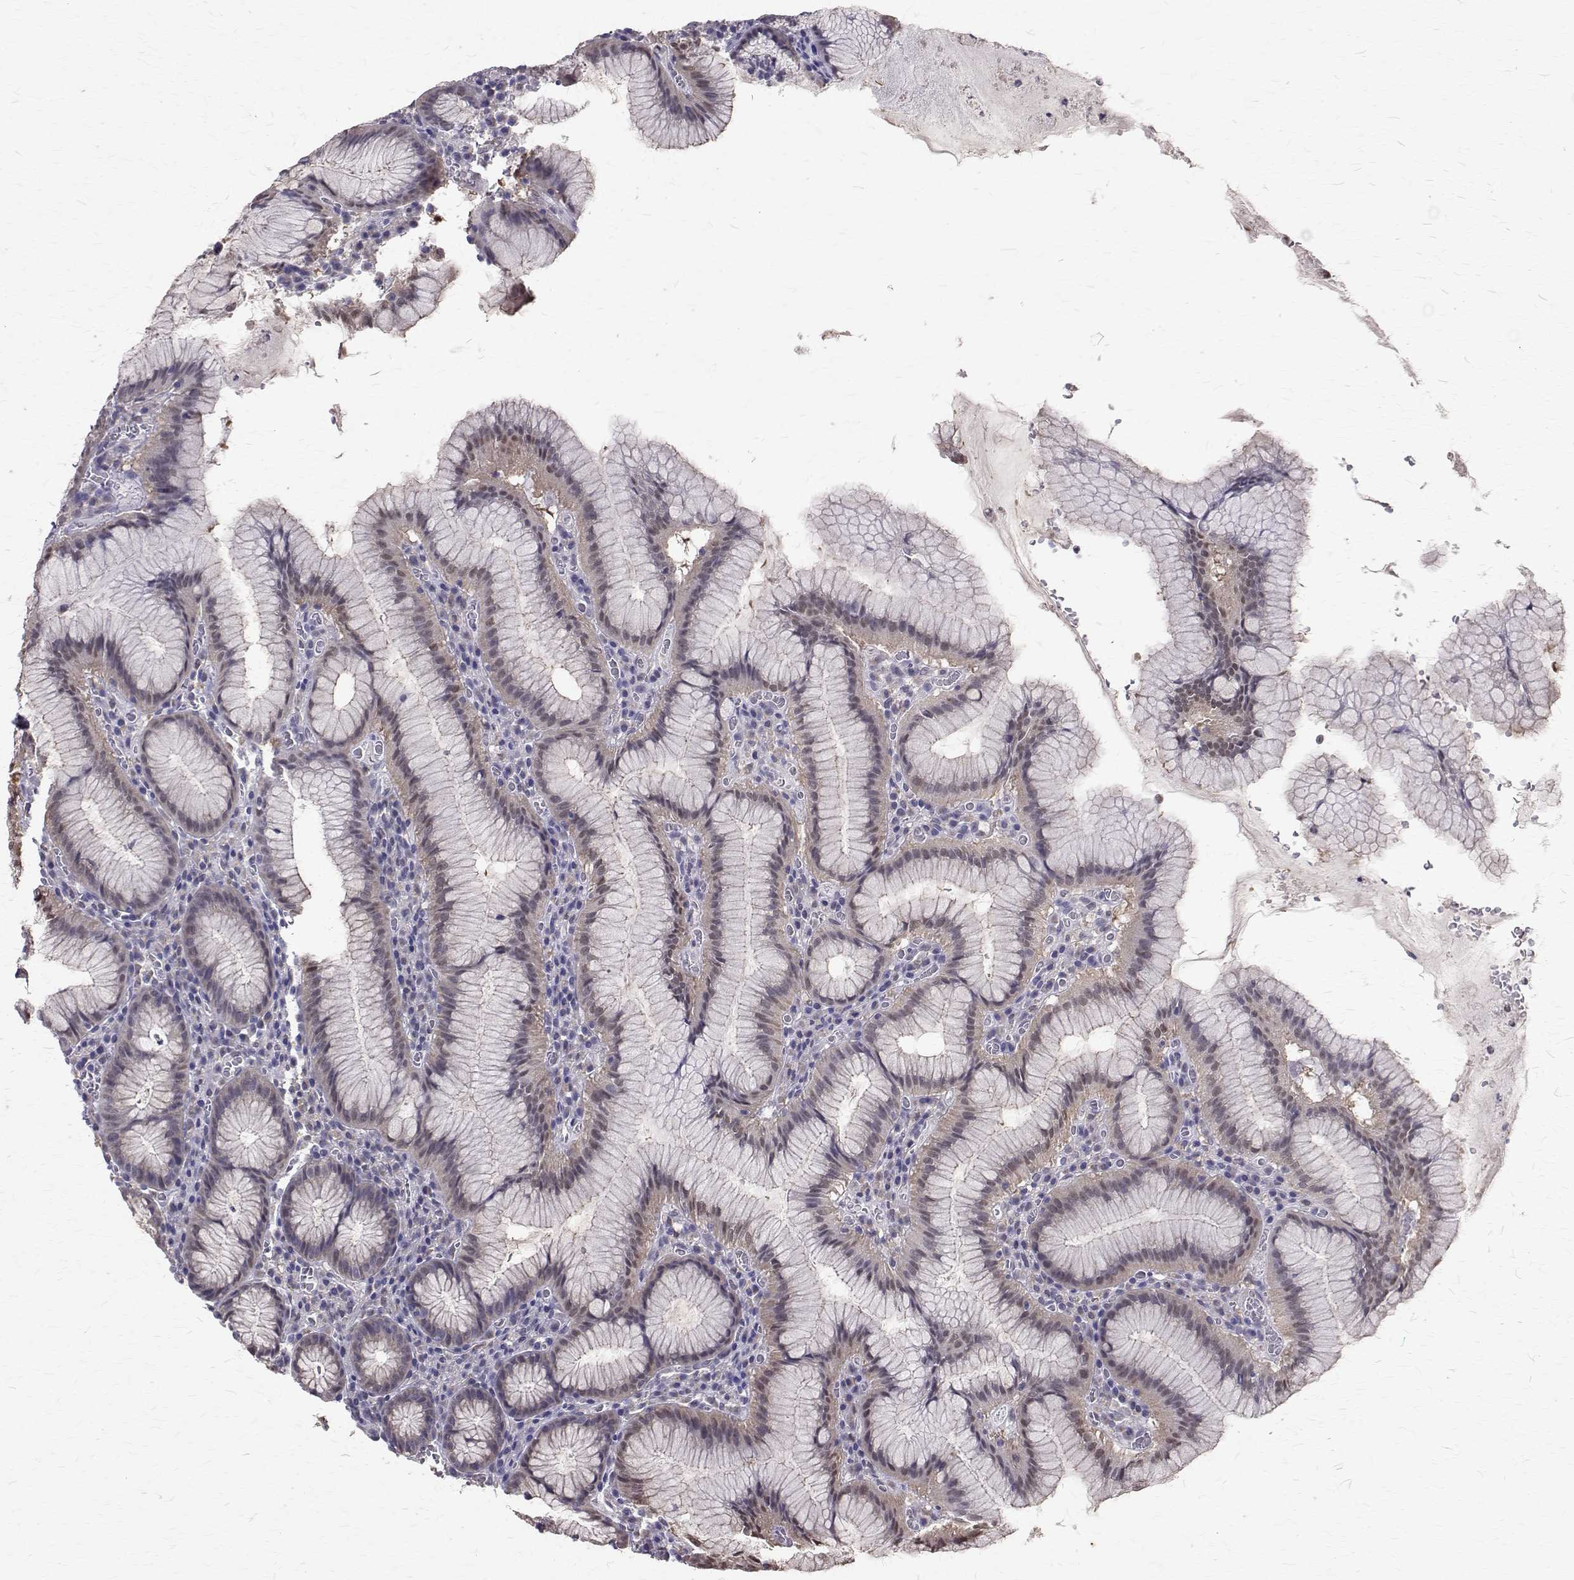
{"staining": {"intensity": "weak", "quantity": "<25%", "location": "cytoplasmic/membranous,nuclear"}, "tissue": "stomach", "cell_type": "Glandular cells", "image_type": "normal", "snomed": [{"axis": "morphology", "description": "Normal tissue, NOS"}, {"axis": "topography", "description": "Stomach"}], "caption": "Human stomach stained for a protein using IHC displays no staining in glandular cells.", "gene": "CCDC89", "patient": {"sex": "male", "age": 55}}